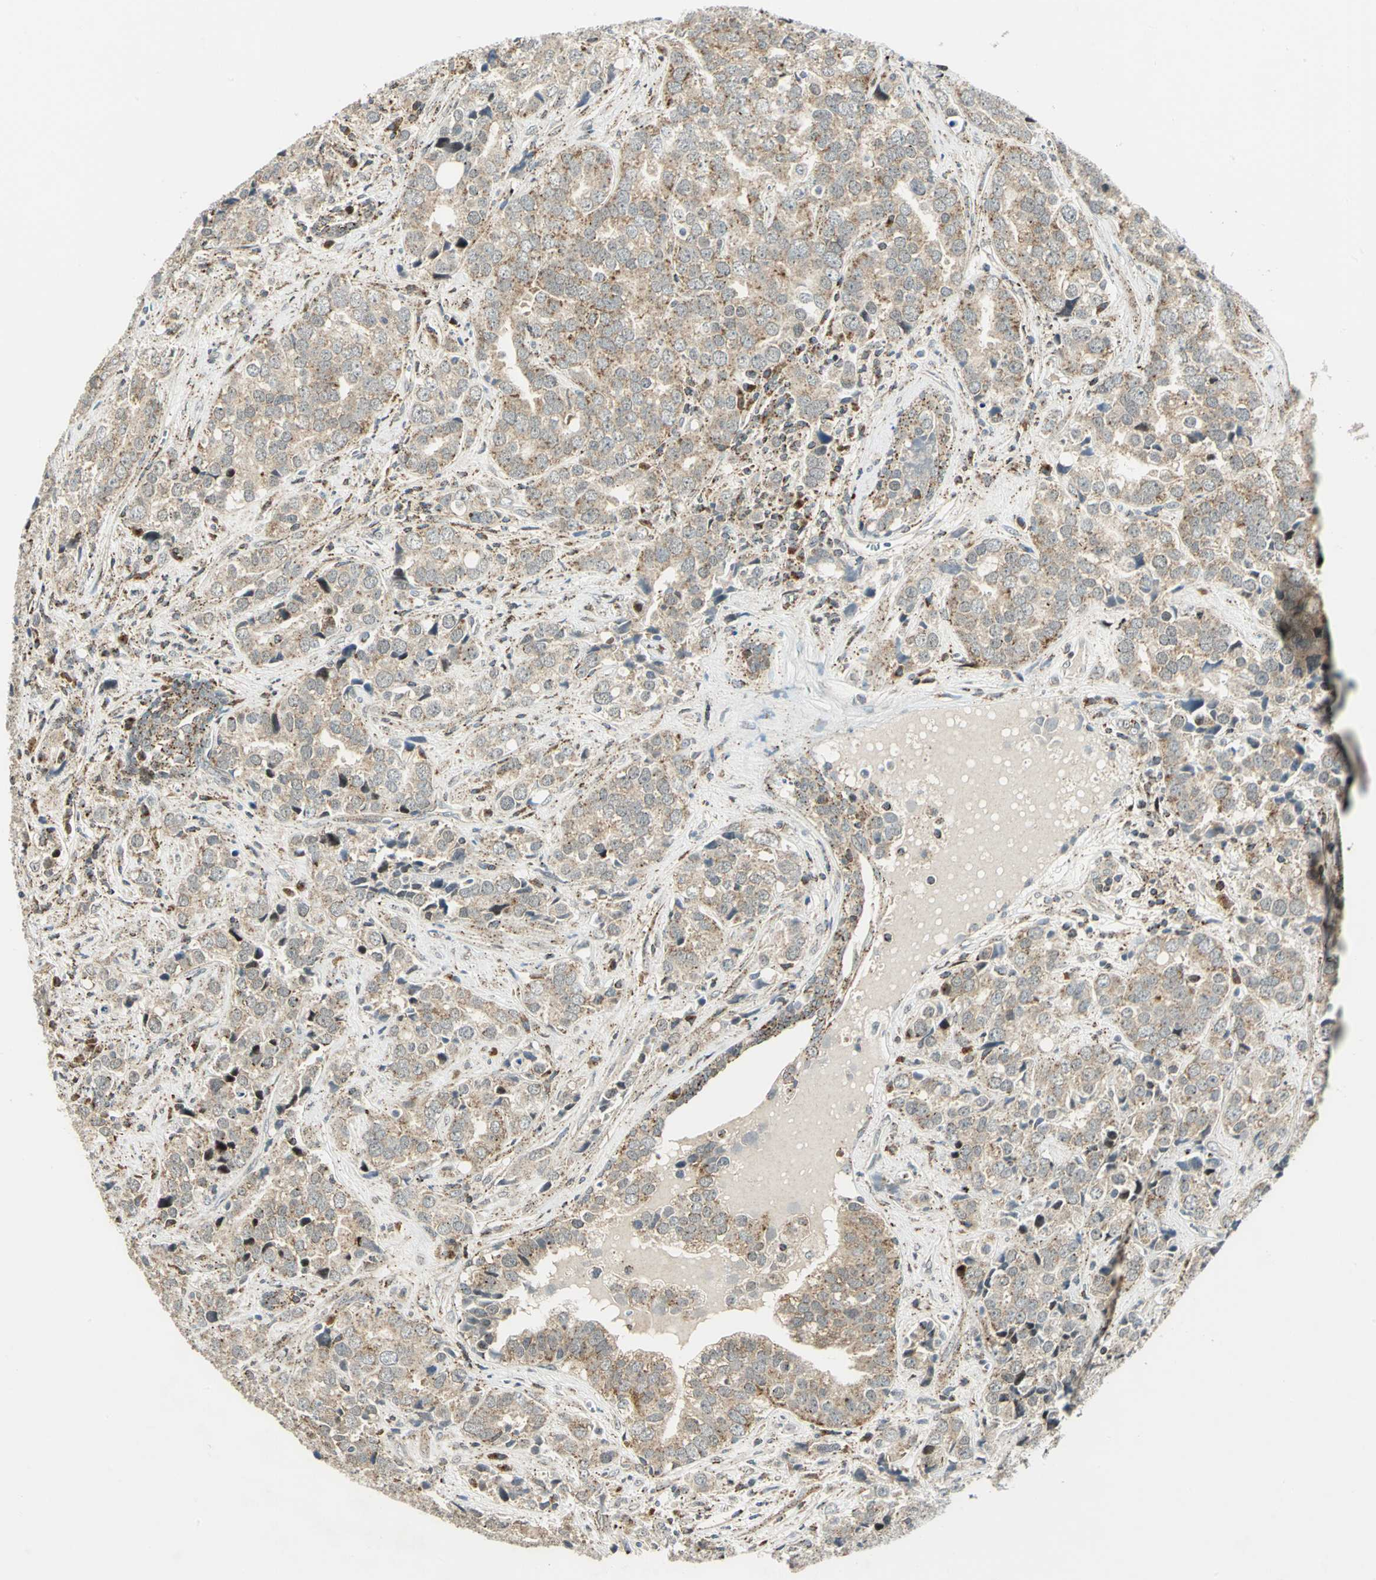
{"staining": {"intensity": "weak", "quantity": ">75%", "location": "cytoplasmic/membranous"}, "tissue": "prostate cancer", "cell_type": "Tumor cells", "image_type": "cancer", "snomed": [{"axis": "morphology", "description": "Adenocarcinoma, High grade"}, {"axis": "topography", "description": "Prostate"}], "caption": "Brown immunohistochemical staining in human high-grade adenocarcinoma (prostate) shows weak cytoplasmic/membranous staining in approximately >75% of tumor cells.", "gene": "ATP6V1A", "patient": {"sex": "male", "age": 71}}